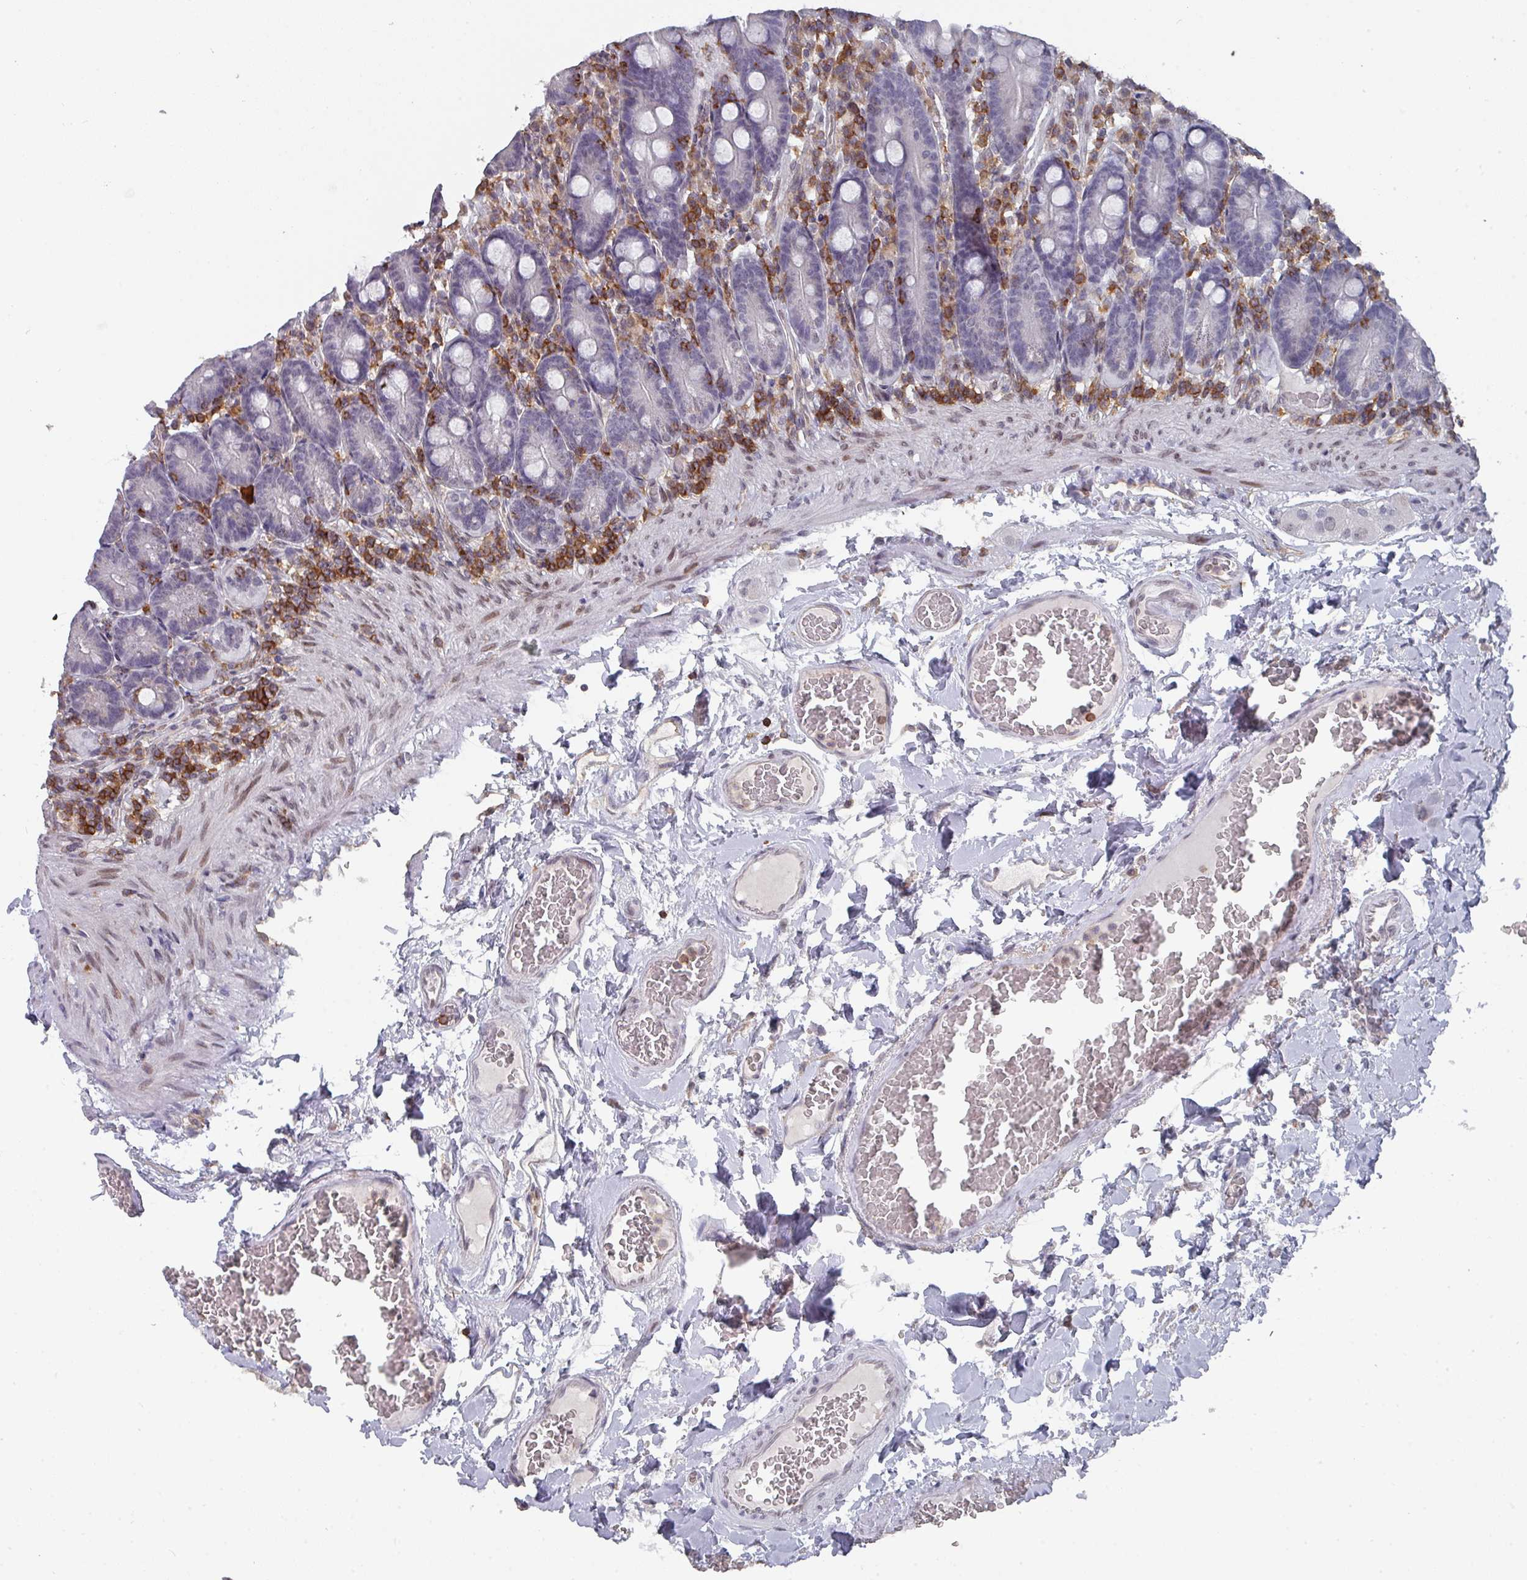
{"staining": {"intensity": "negative", "quantity": "none", "location": "none"}, "tissue": "duodenum", "cell_type": "Glandular cells", "image_type": "normal", "snomed": [{"axis": "morphology", "description": "Normal tissue, NOS"}, {"axis": "topography", "description": "Duodenum"}], "caption": "Immunohistochemistry (IHC) image of unremarkable human duodenum stained for a protein (brown), which exhibits no expression in glandular cells. (DAB (3,3'-diaminobenzidine) immunohistochemistry (IHC) visualized using brightfield microscopy, high magnification).", "gene": "RASAL3", "patient": {"sex": "female", "age": 62}}